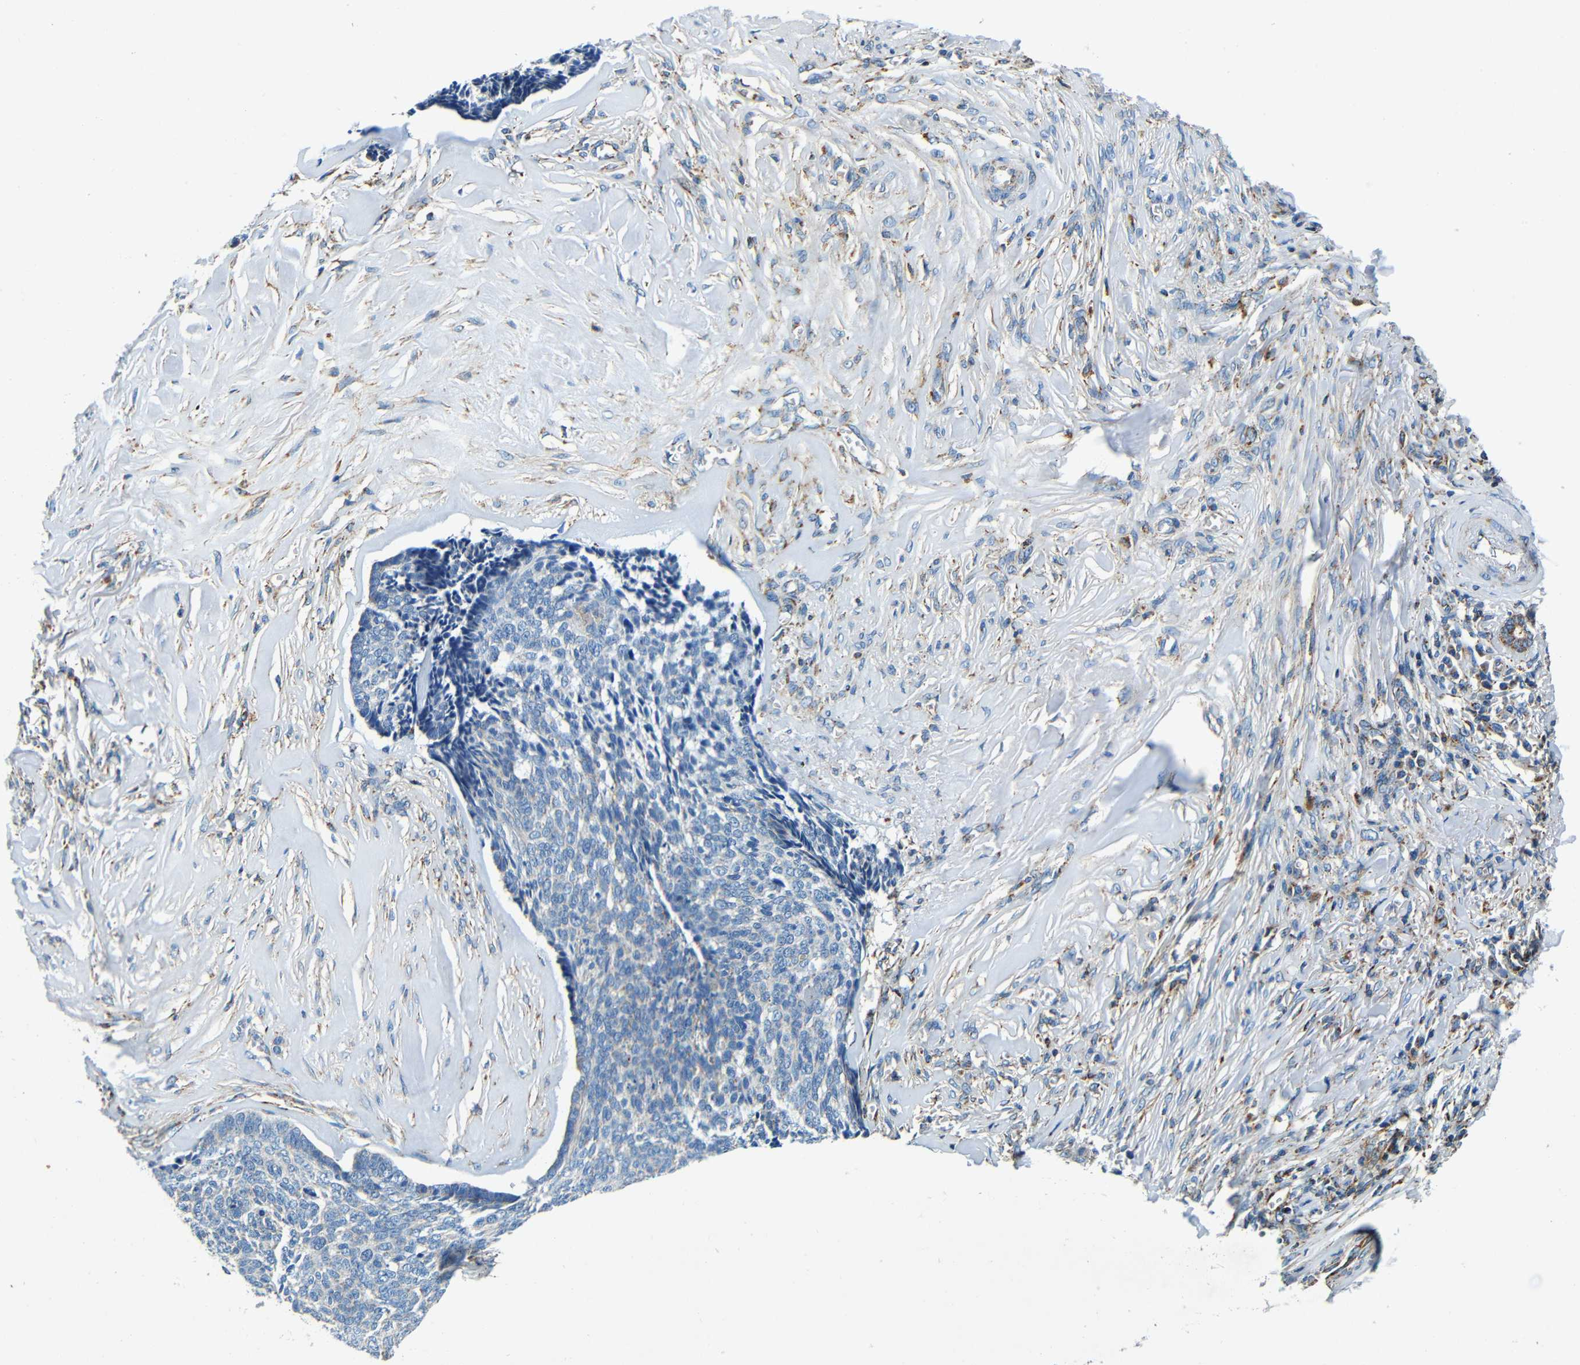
{"staining": {"intensity": "negative", "quantity": "none", "location": "none"}, "tissue": "skin cancer", "cell_type": "Tumor cells", "image_type": "cancer", "snomed": [{"axis": "morphology", "description": "Basal cell carcinoma"}, {"axis": "topography", "description": "Skin"}], "caption": "Photomicrograph shows no protein positivity in tumor cells of skin cancer tissue. (DAB immunohistochemistry visualized using brightfield microscopy, high magnification).", "gene": "GALNT18", "patient": {"sex": "male", "age": 84}}